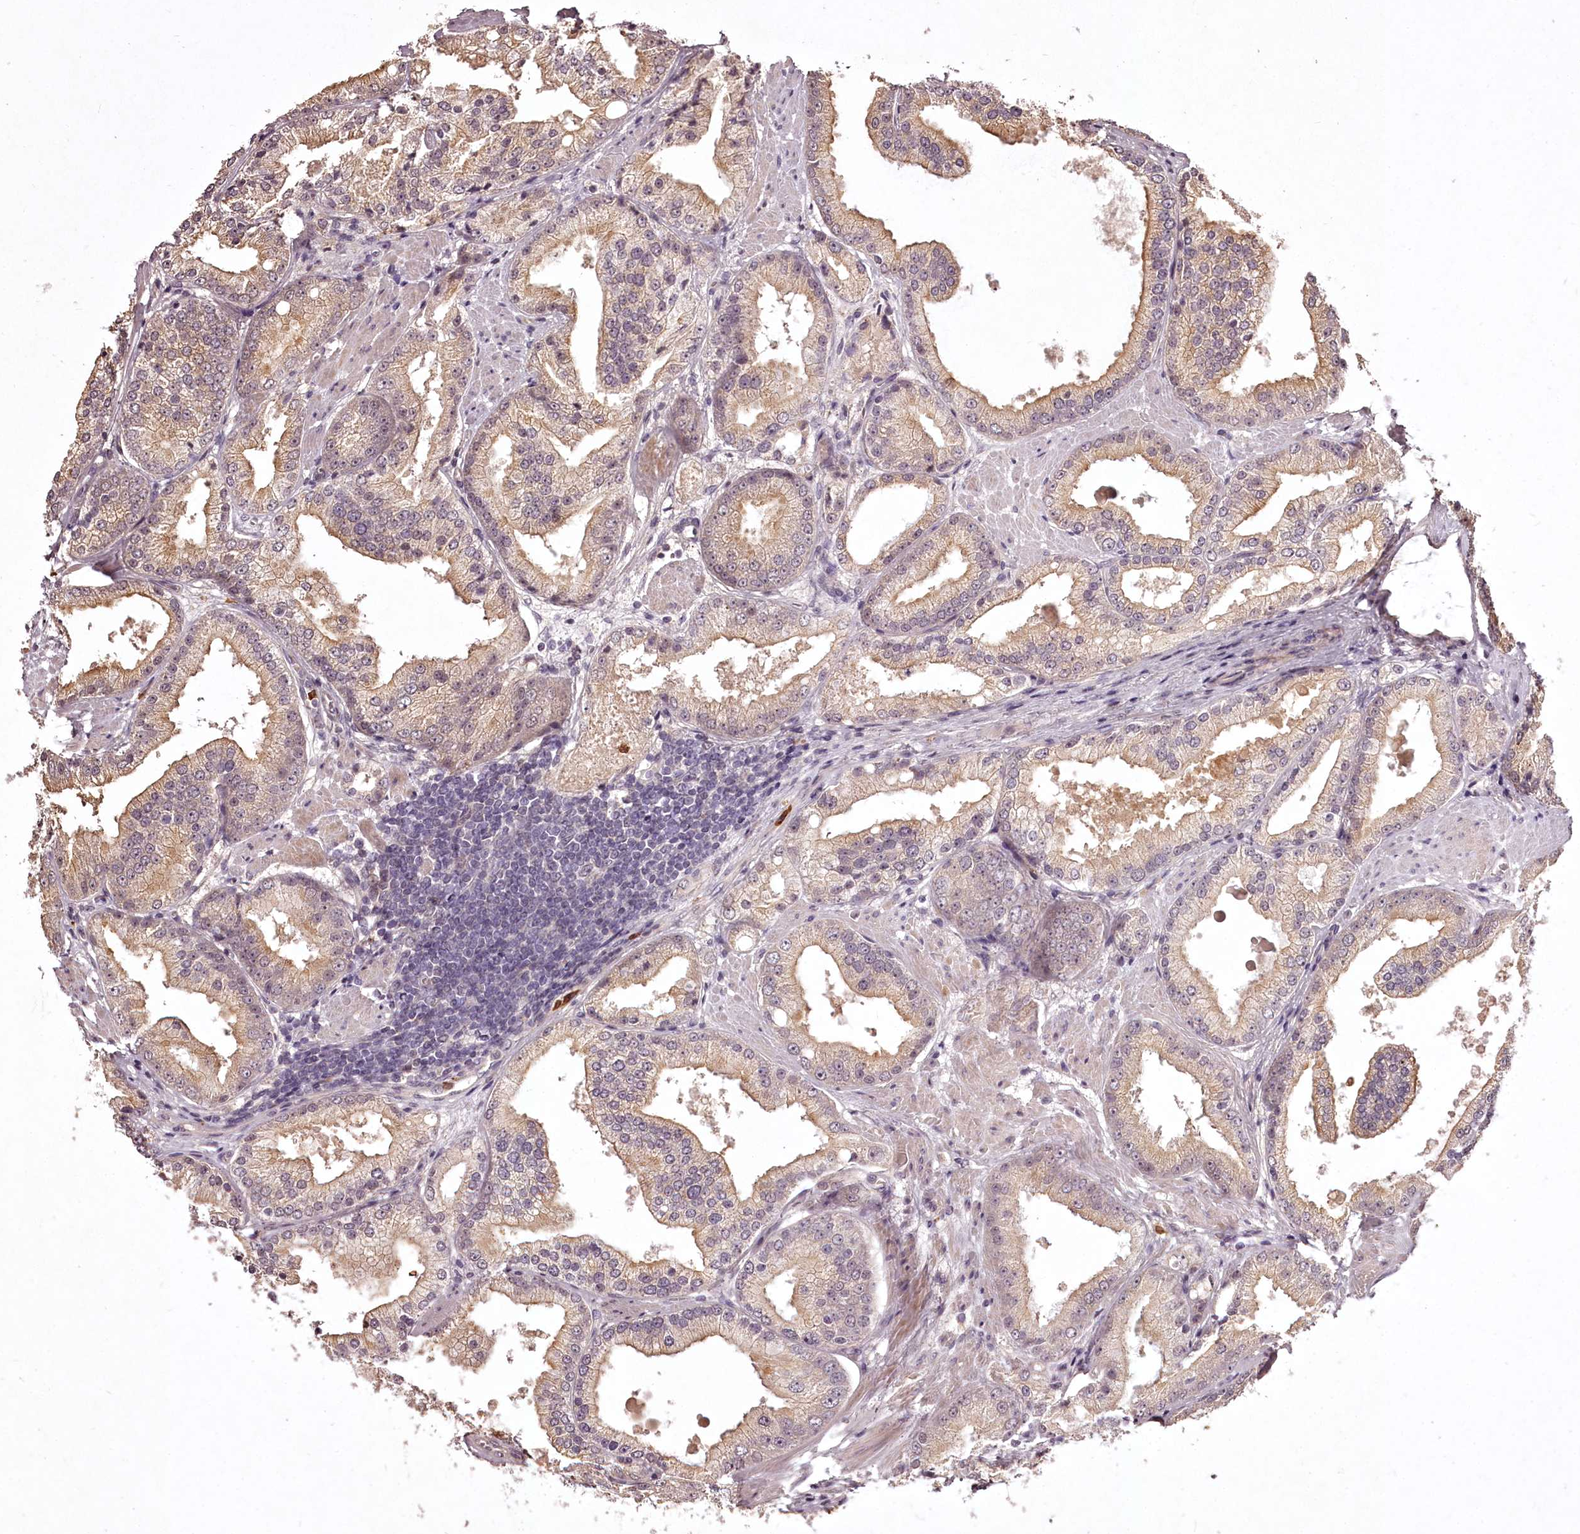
{"staining": {"intensity": "weak", "quantity": "25%-75%", "location": "cytoplasmic/membranous"}, "tissue": "prostate cancer", "cell_type": "Tumor cells", "image_type": "cancer", "snomed": [{"axis": "morphology", "description": "Adenocarcinoma, Low grade"}, {"axis": "topography", "description": "Prostate"}], "caption": "Human prostate adenocarcinoma (low-grade) stained with a brown dye demonstrates weak cytoplasmic/membranous positive positivity in approximately 25%-75% of tumor cells.", "gene": "ADRA1D", "patient": {"sex": "male", "age": 67}}